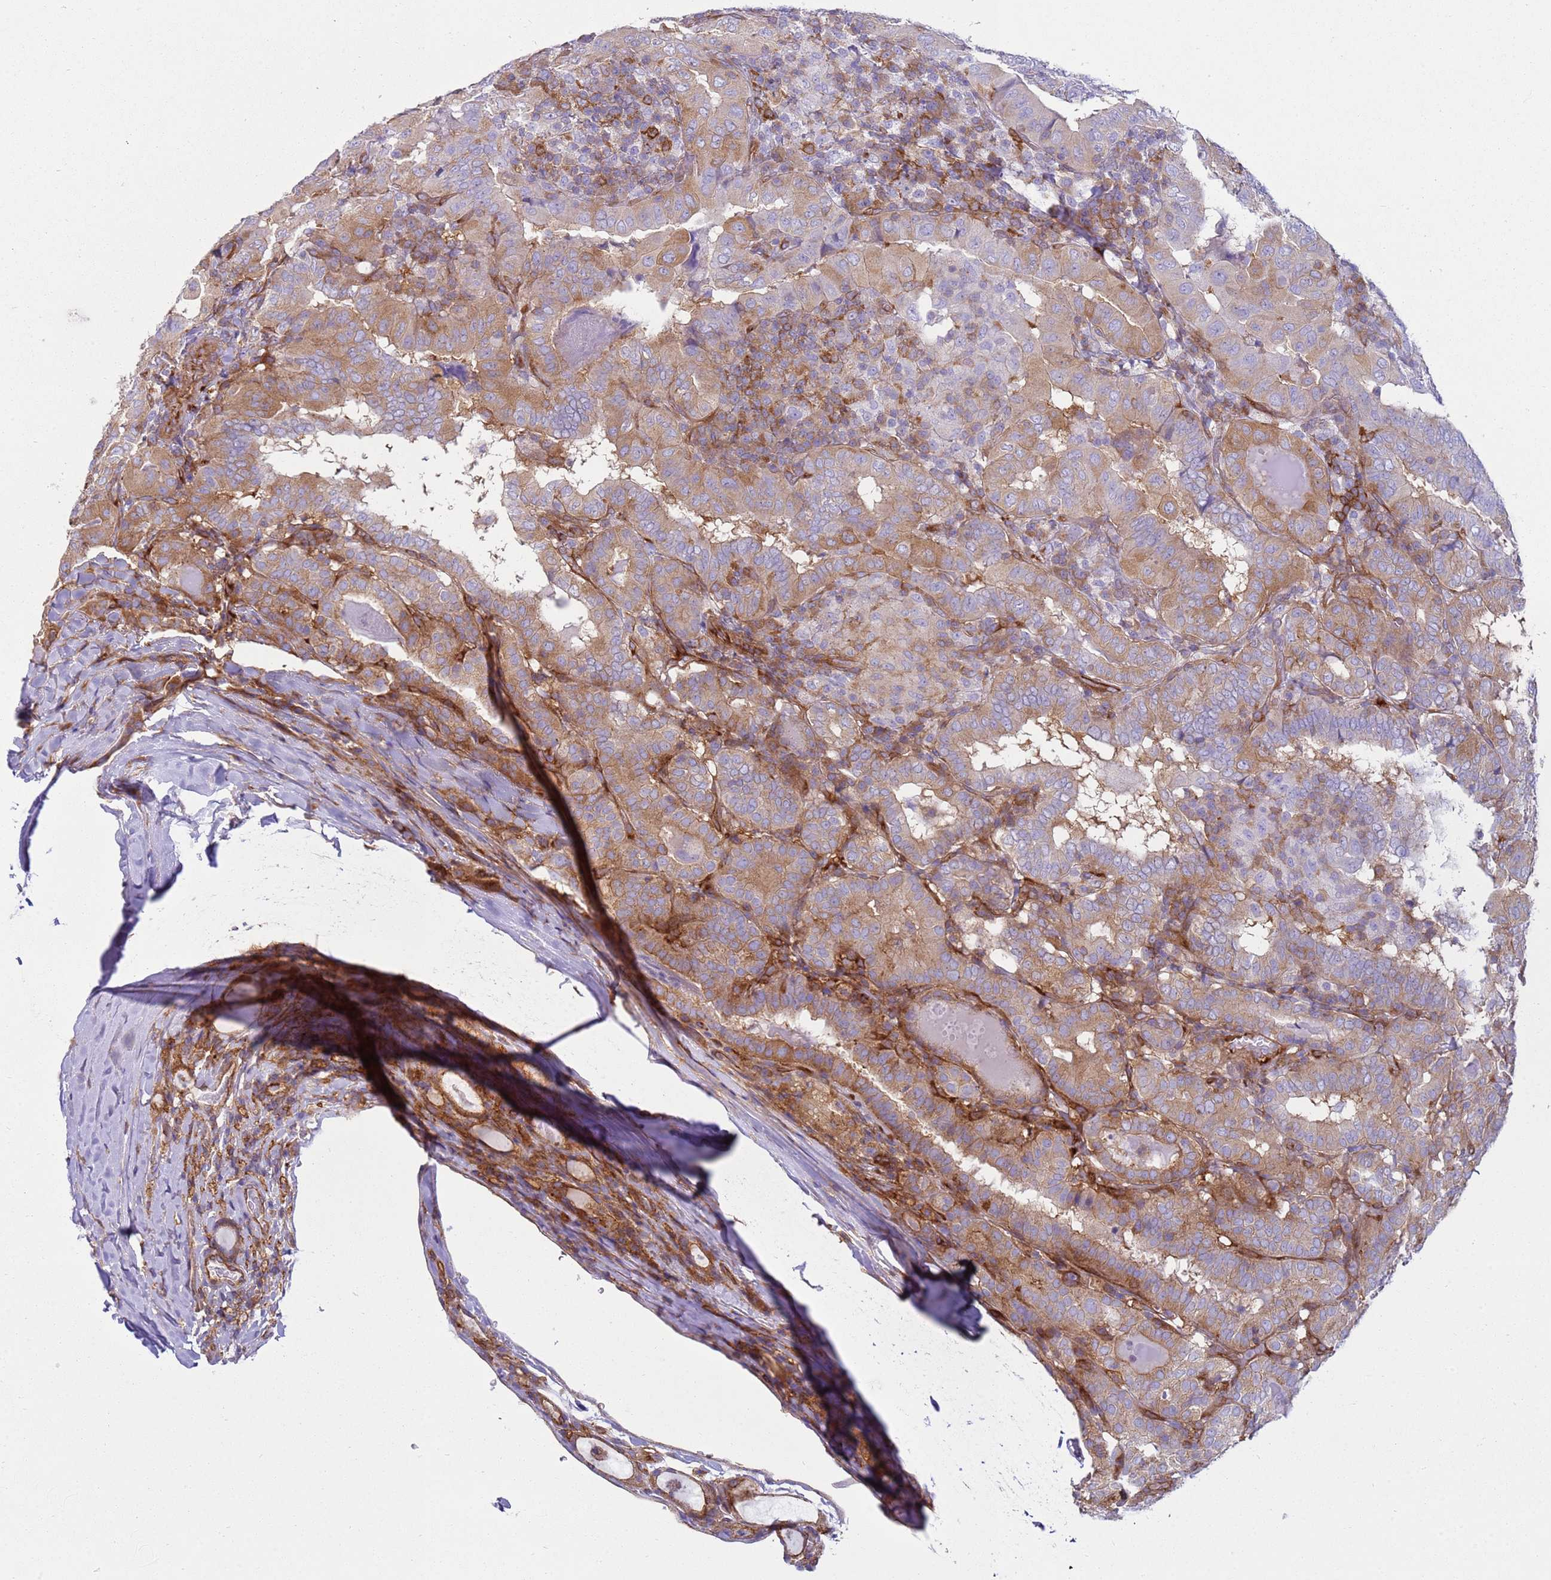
{"staining": {"intensity": "moderate", "quantity": "25%-75%", "location": "cytoplasmic/membranous"}, "tissue": "thyroid cancer", "cell_type": "Tumor cells", "image_type": "cancer", "snomed": [{"axis": "morphology", "description": "Papillary adenocarcinoma, NOS"}, {"axis": "topography", "description": "Thyroid gland"}], "caption": "Human thyroid papillary adenocarcinoma stained with a protein marker shows moderate staining in tumor cells.", "gene": "SNX21", "patient": {"sex": "female", "age": 72}}